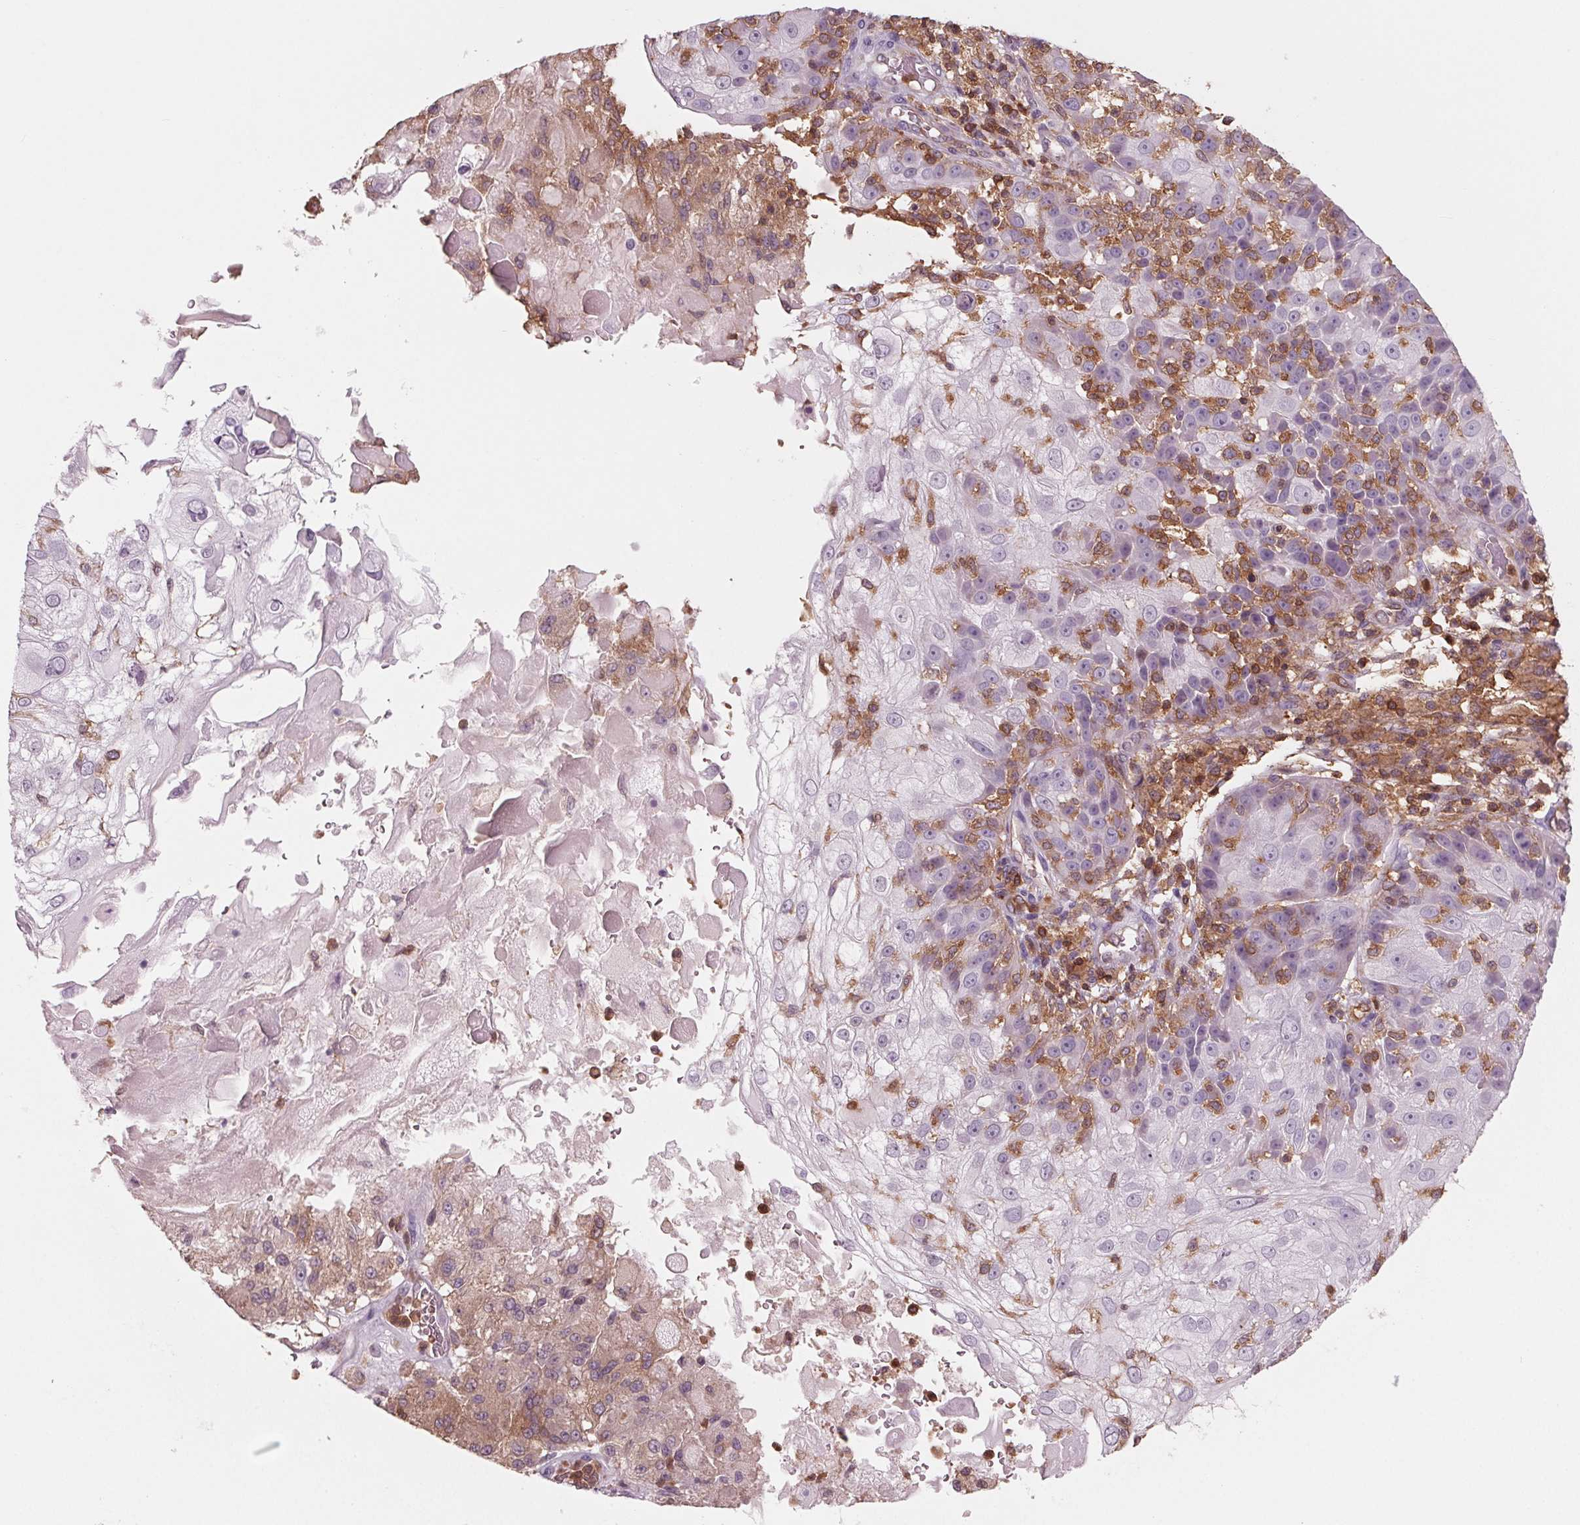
{"staining": {"intensity": "negative", "quantity": "none", "location": "none"}, "tissue": "skin cancer", "cell_type": "Tumor cells", "image_type": "cancer", "snomed": [{"axis": "morphology", "description": "Normal tissue, NOS"}, {"axis": "morphology", "description": "Squamous cell carcinoma, NOS"}, {"axis": "topography", "description": "Skin"}], "caption": "IHC micrograph of neoplastic tissue: skin cancer (squamous cell carcinoma) stained with DAB exhibits no significant protein positivity in tumor cells.", "gene": "ARHGAP25", "patient": {"sex": "female", "age": 83}}